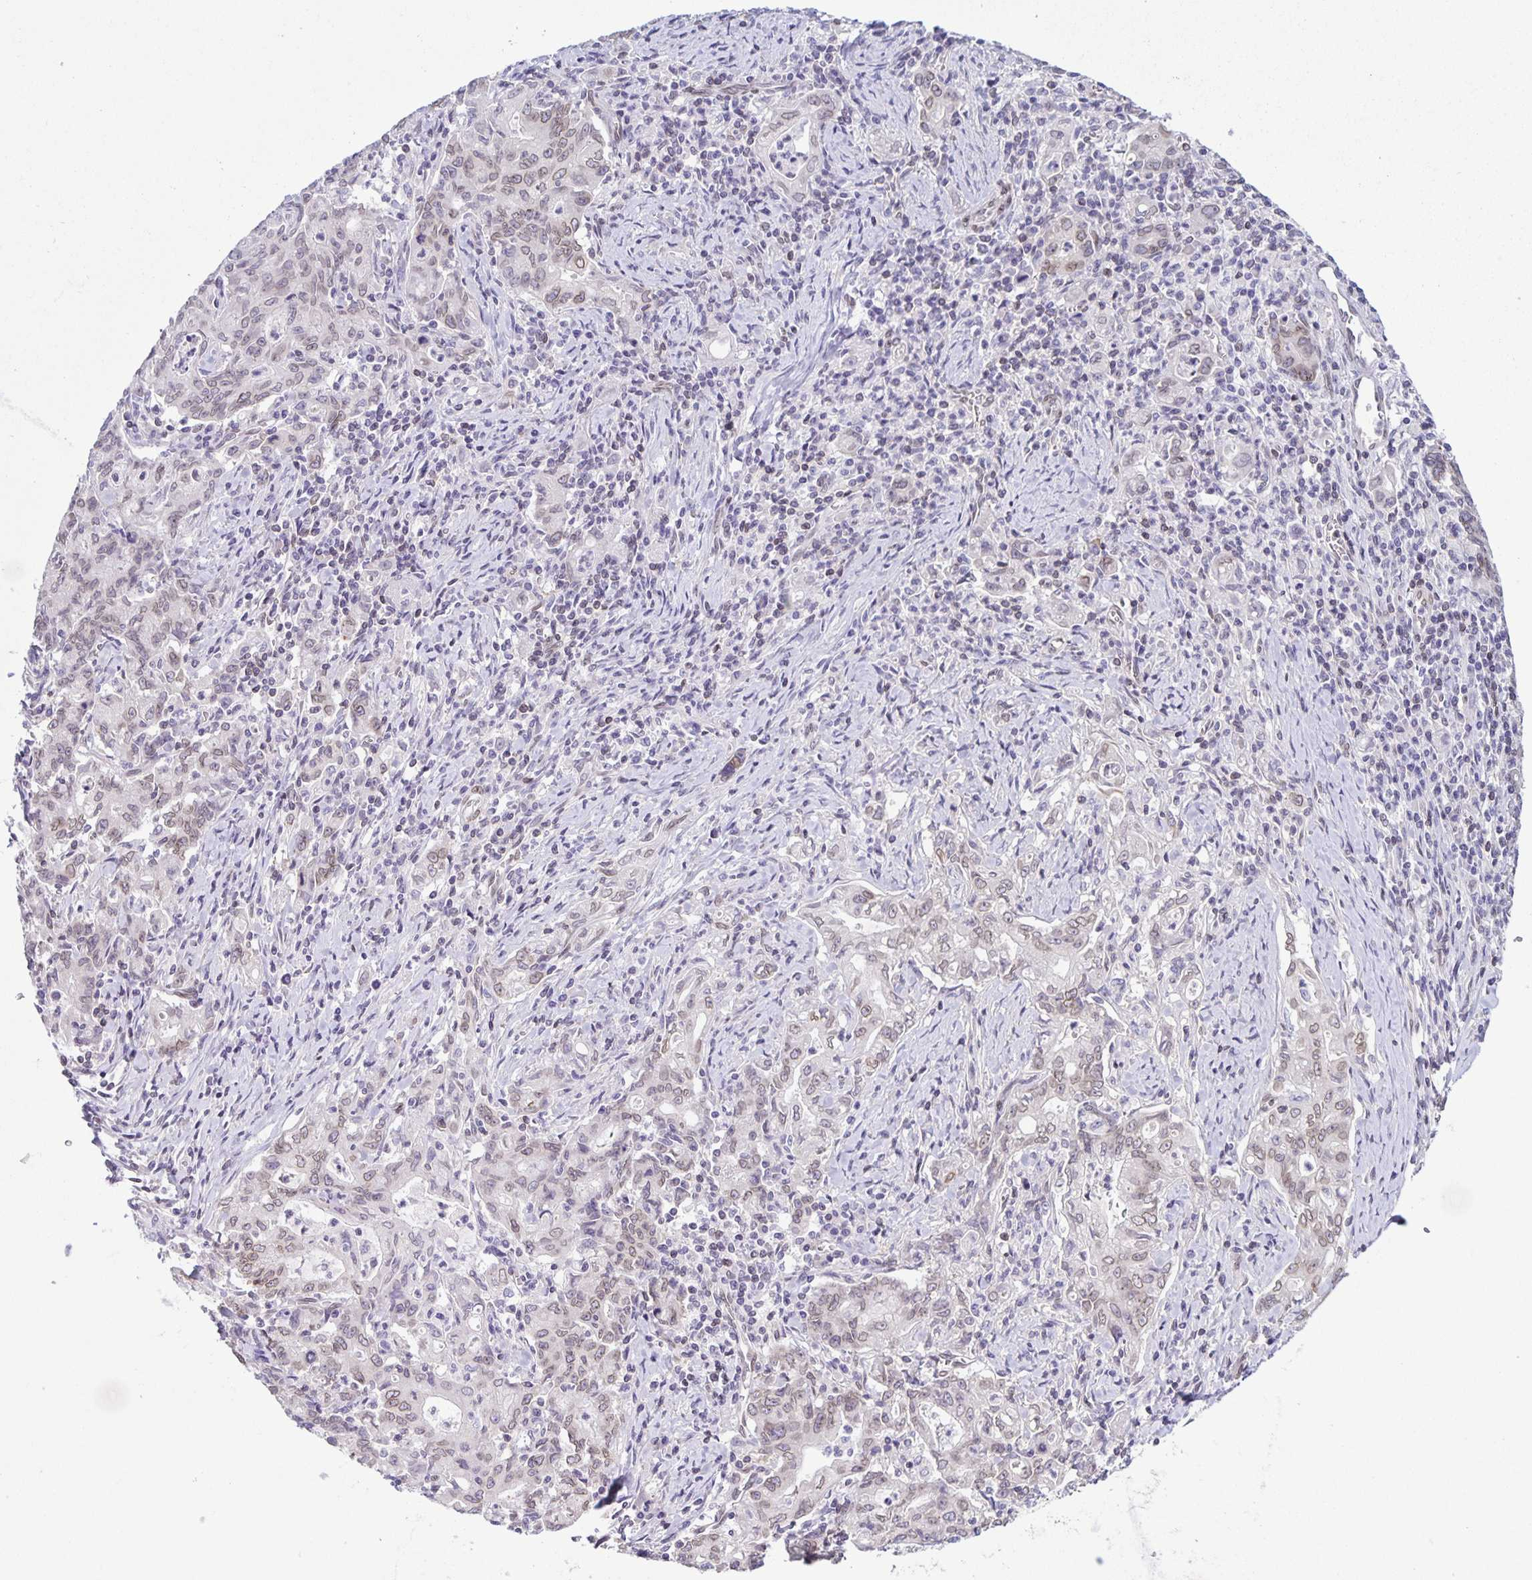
{"staining": {"intensity": "weak", "quantity": "25%-75%", "location": "cytoplasmic/membranous,nuclear"}, "tissue": "stomach cancer", "cell_type": "Tumor cells", "image_type": "cancer", "snomed": [{"axis": "morphology", "description": "Adenocarcinoma, NOS"}, {"axis": "topography", "description": "Stomach, upper"}], "caption": "A brown stain shows weak cytoplasmic/membranous and nuclear positivity of a protein in human stomach adenocarcinoma tumor cells.", "gene": "SYNE2", "patient": {"sex": "female", "age": 79}}